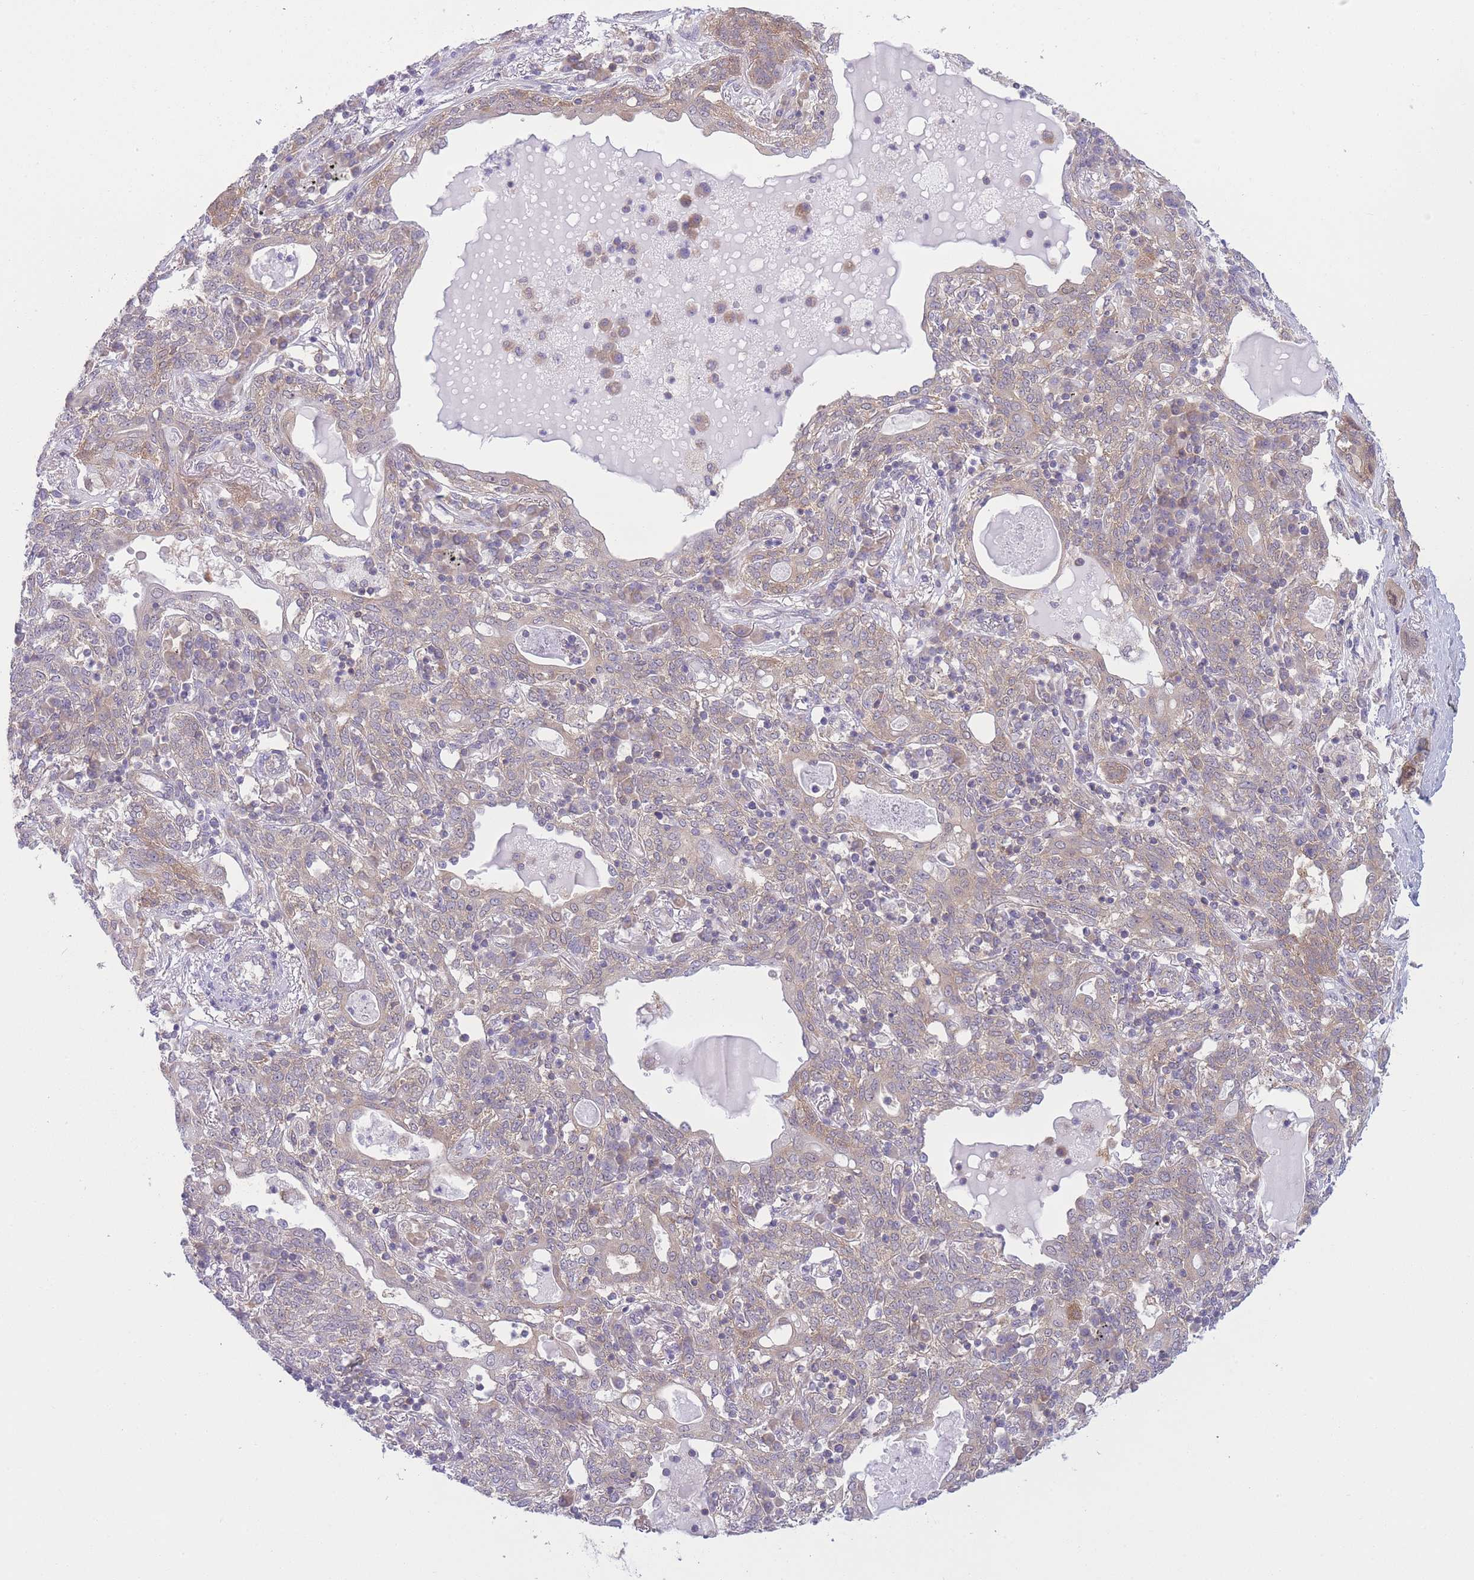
{"staining": {"intensity": "moderate", "quantity": "<25%", "location": "cytoplasmic/membranous"}, "tissue": "lung cancer", "cell_type": "Tumor cells", "image_type": "cancer", "snomed": [{"axis": "morphology", "description": "Squamous cell carcinoma, NOS"}, {"axis": "topography", "description": "Lung"}], "caption": "Squamous cell carcinoma (lung) was stained to show a protein in brown. There is low levels of moderate cytoplasmic/membranous staining in about <25% of tumor cells.", "gene": "PFDN6", "patient": {"sex": "female", "age": 70}}